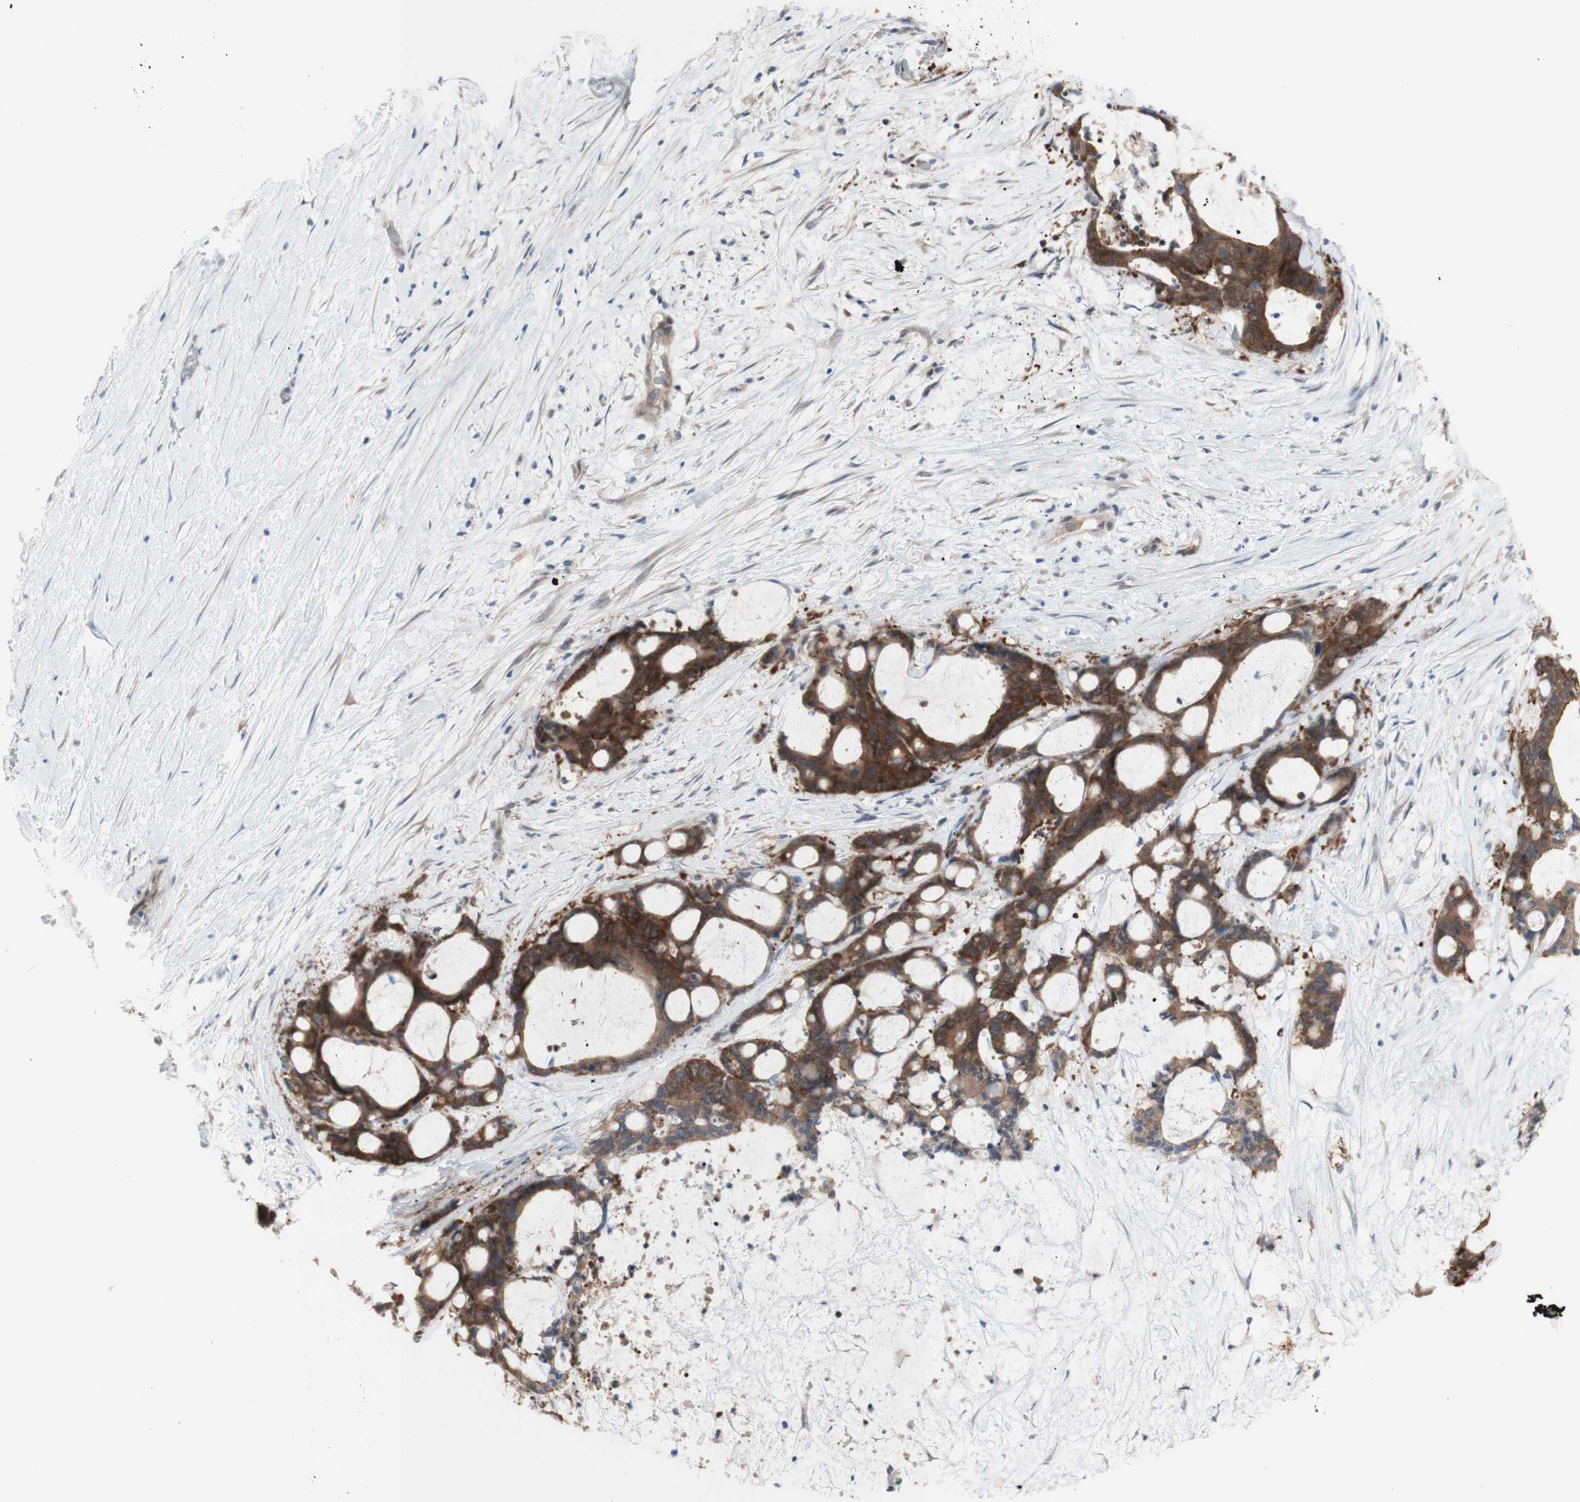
{"staining": {"intensity": "strong", "quantity": ">75%", "location": "cytoplasmic/membranous"}, "tissue": "liver cancer", "cell_type": "Tumor cells", "image_type": "cancer", "snomed": [{"axis": "morphology", "description": "Cholangiocarcinoma"}, {"axis": "topography", "description": "Liver"}], "caption": "Protein expression analysis of human liver cancer (cholangiocarcinoma) reveals strong cytoplasmic/membranous positivity in approximately >75% of tumor cells.", "gene": "PRMT5", "patient": {"sex": "female", "age": 73}}